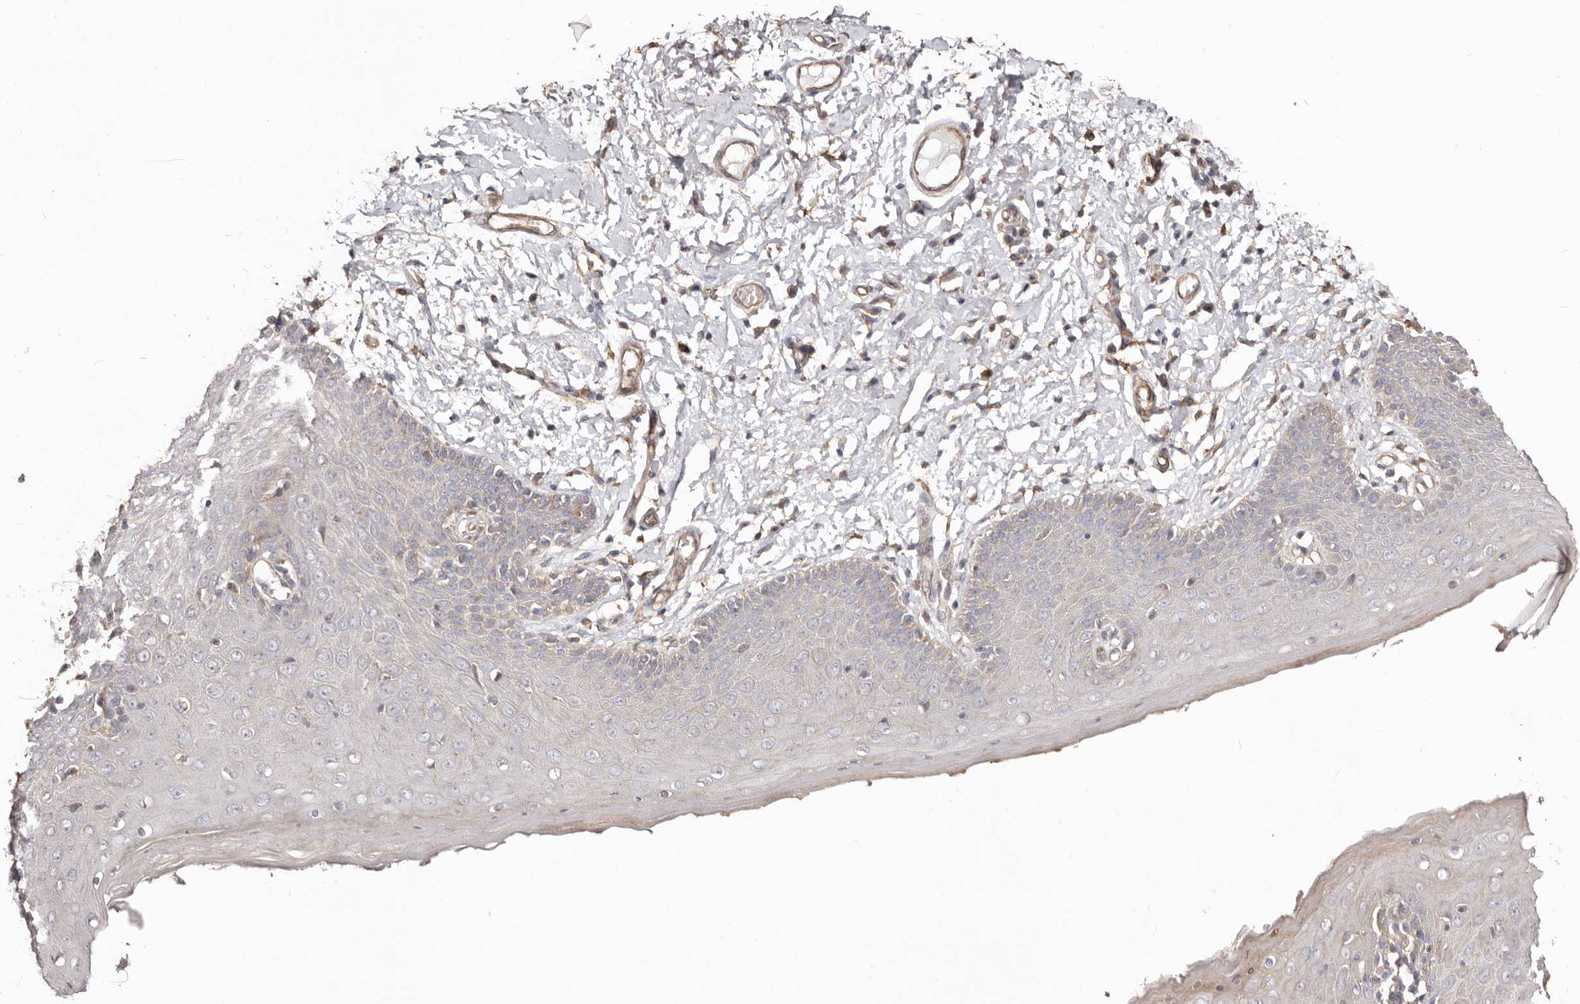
{"staining": {"intensity": "moderate", "quantity": "25%-75%", "location": "cytoplasmic/membranous"}, "tissue": "skin", "cell_type": "Epidermal cells", "image_type": "normal", "snomed": [{"axis": "morphology", "description": "Normal tissue, NOS"}, {"axis": "topography", "description": "Vulva"}], "caption": "IHC of benign skin exhibits medium levels of moderate cytoplasmic/membranous staining in approximately 25%-75% of epidermal cells. The protein of interest is stained brown, and the nuclei are stained in blue (DAB IHC with brightfield microscopy, high magnification).", "gene": "LRRC25", "patient": {"sex": "female", "age": 66}}